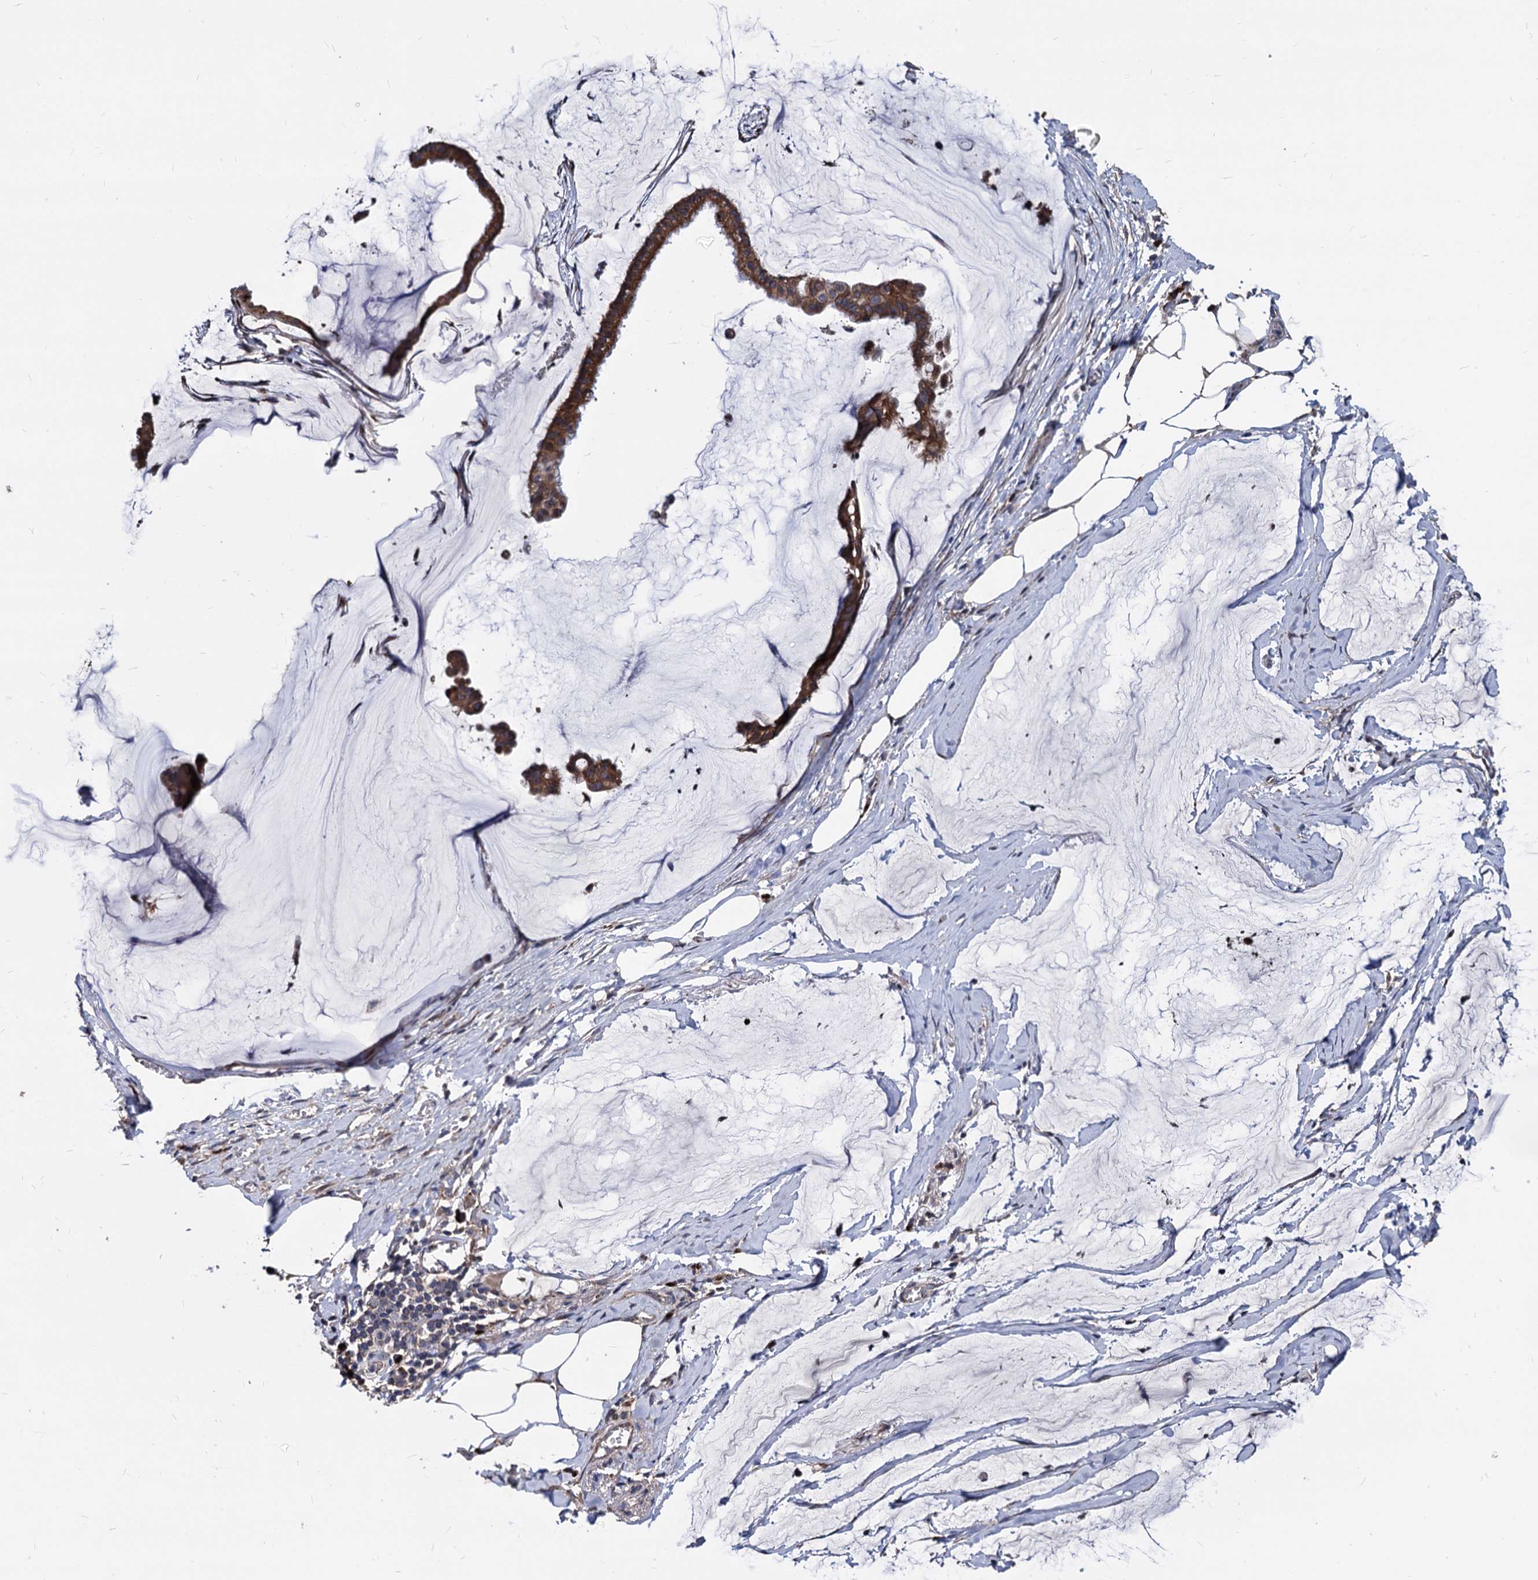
{"staining": {"intensity": "strong", "quantity": ">75%", "location": "cytoplasmic/membranous"}, "tissue": "ovarian cancer", "cell_type": "Tumor cells", "image_type": "cancer", "snomed": [{"axis": "morphology", "description": "Cystadenocarcinoma, mucinous, NOS"}, {"axis": "topography", "description": "Ovary"}], "caption": "Immunohistochemistry (IHC) of human mucinous cystadenocarcinoma (ovarian) displays high levels of strong cytoplasmic/membranous staining in about >75% of tumor cells.", "gene": "SMAGP", "patient": {"sex": "female", "age": 73}}